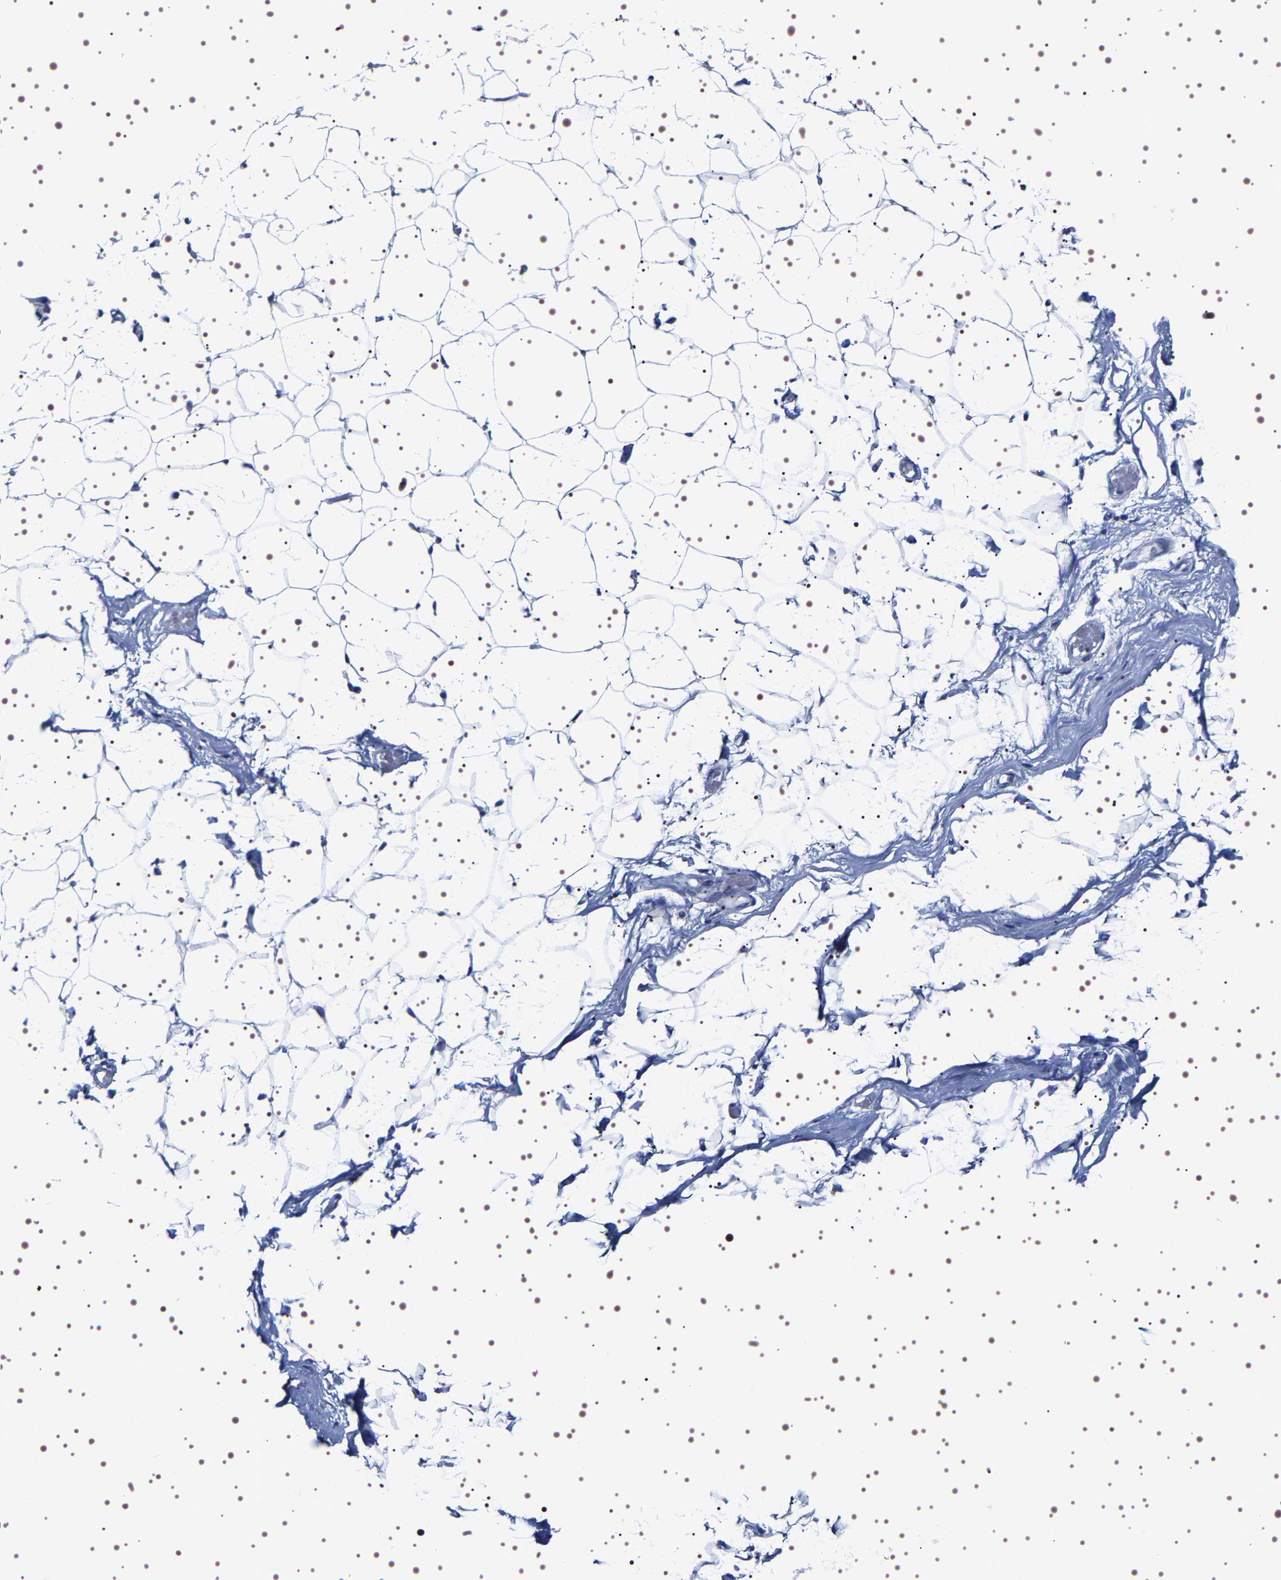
{"staining": {"intensity": "negative", "quantity": "none", "location": "none"}, "tissue": "adipose tissue", "cell_type": "Adipocytes", "image_type": "normal", "snomed": [{"axis": "morphology", "description": "Normal tissue, NOS"}, {"axis": "topography", "description": "Breast"}, {"axis": "topography", "description": "Soft tissue"}], "caption": "Human adipose tissue stained for a protein using immunohistochemistry reveals no positivity in adipocytes.", "gene": "UBQLN3", "patient": {"sex": "female", "age": 75}}